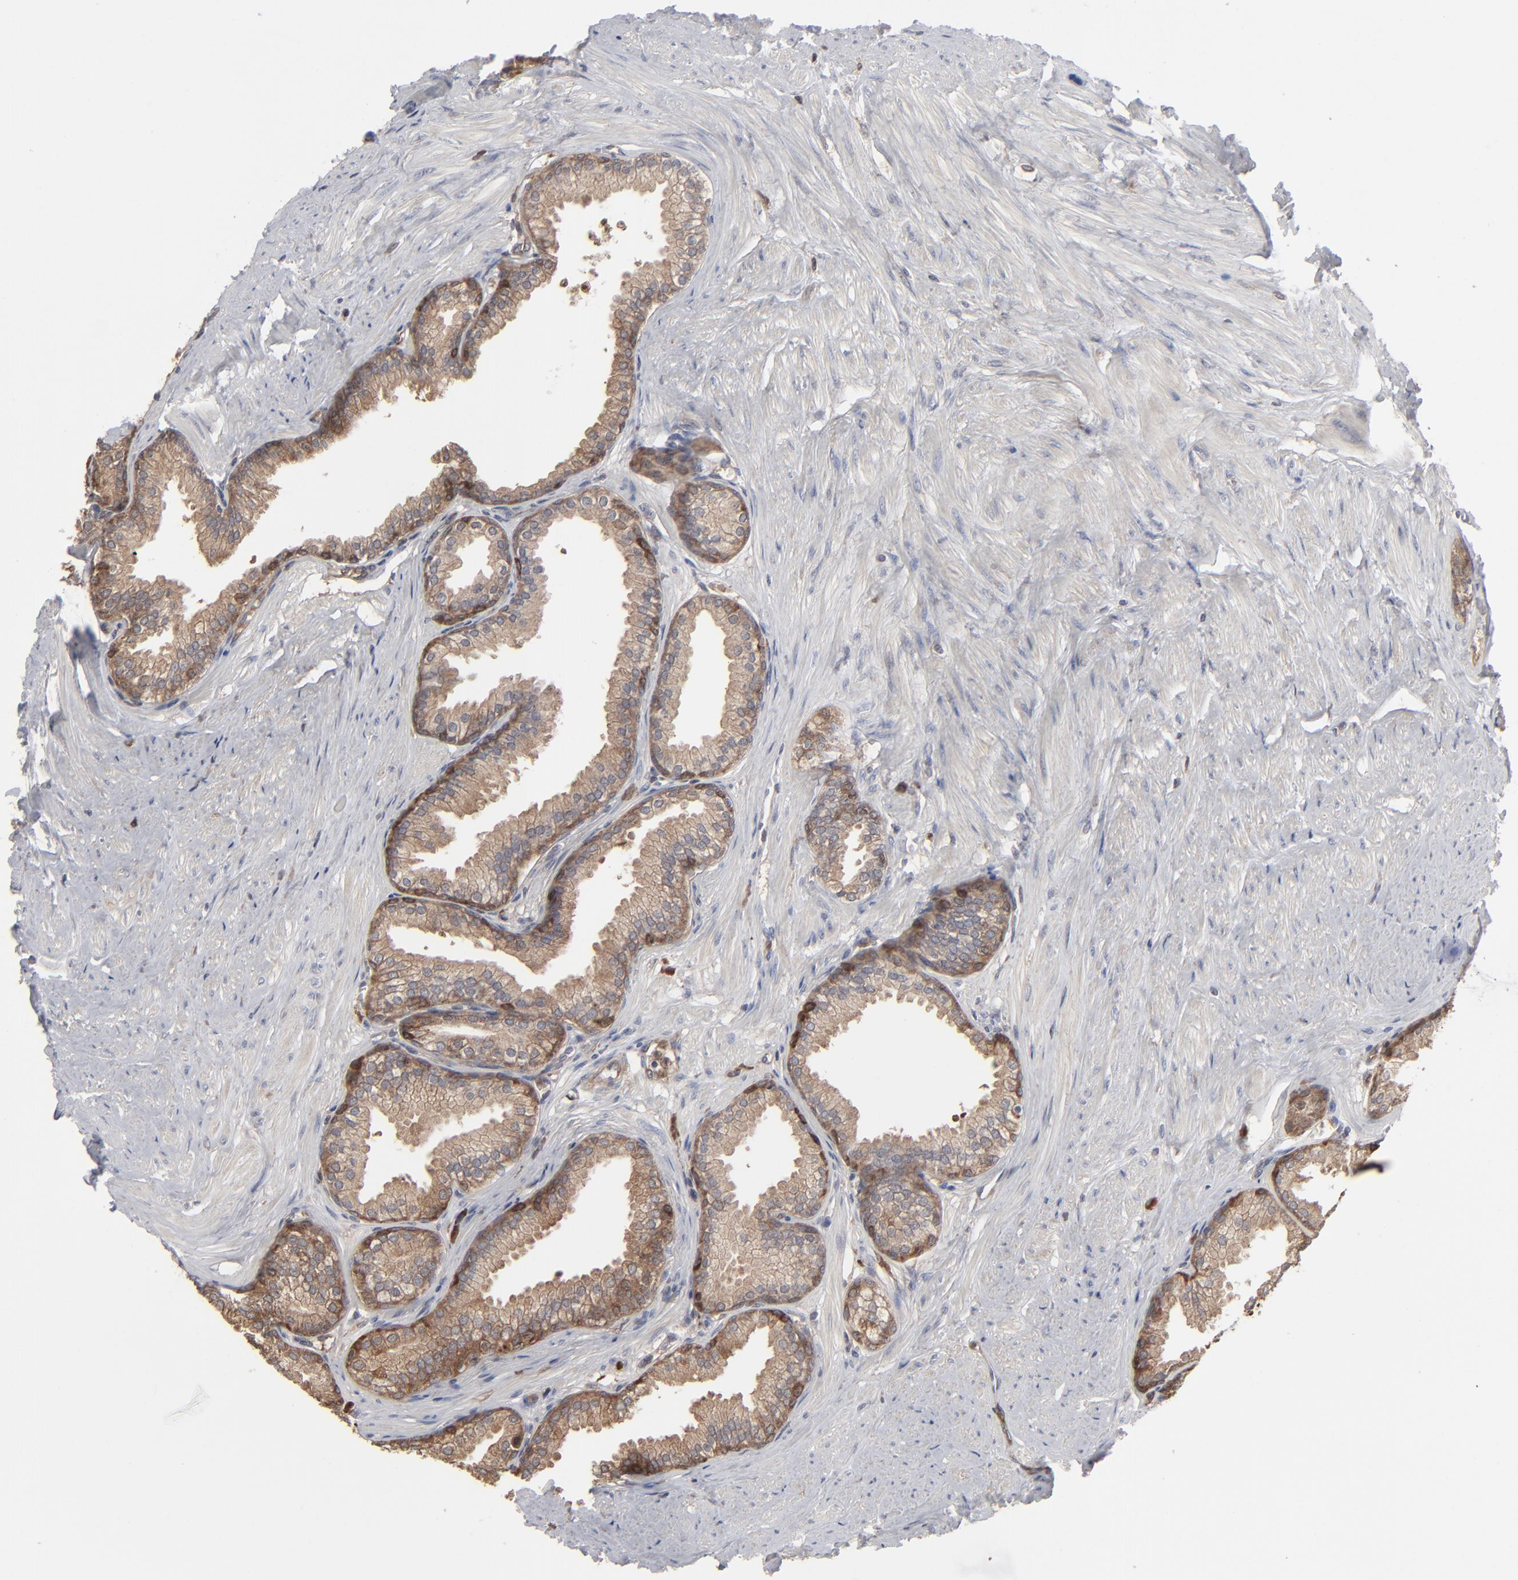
{"staining": {"intensity": "strong", "quantity": ">75%", "location": "cytoplasmic/membranous"}, "tissue": "prostate", "cell_type": "Glandular cells", "image_type": "normal", "snomed": [{"axis": "morphology", "description": "Normal tissue, NOS"}, {"axis": "topography", "description": "Prostate"}], "caption": "Protein expression by immunohistochemistry reveals strong cytoplasmic/membranous positivity in approximately >75% of glandular cells in normal prostate.", "gene": "NME1", "patient": {"sex": "male", "age": 64}}